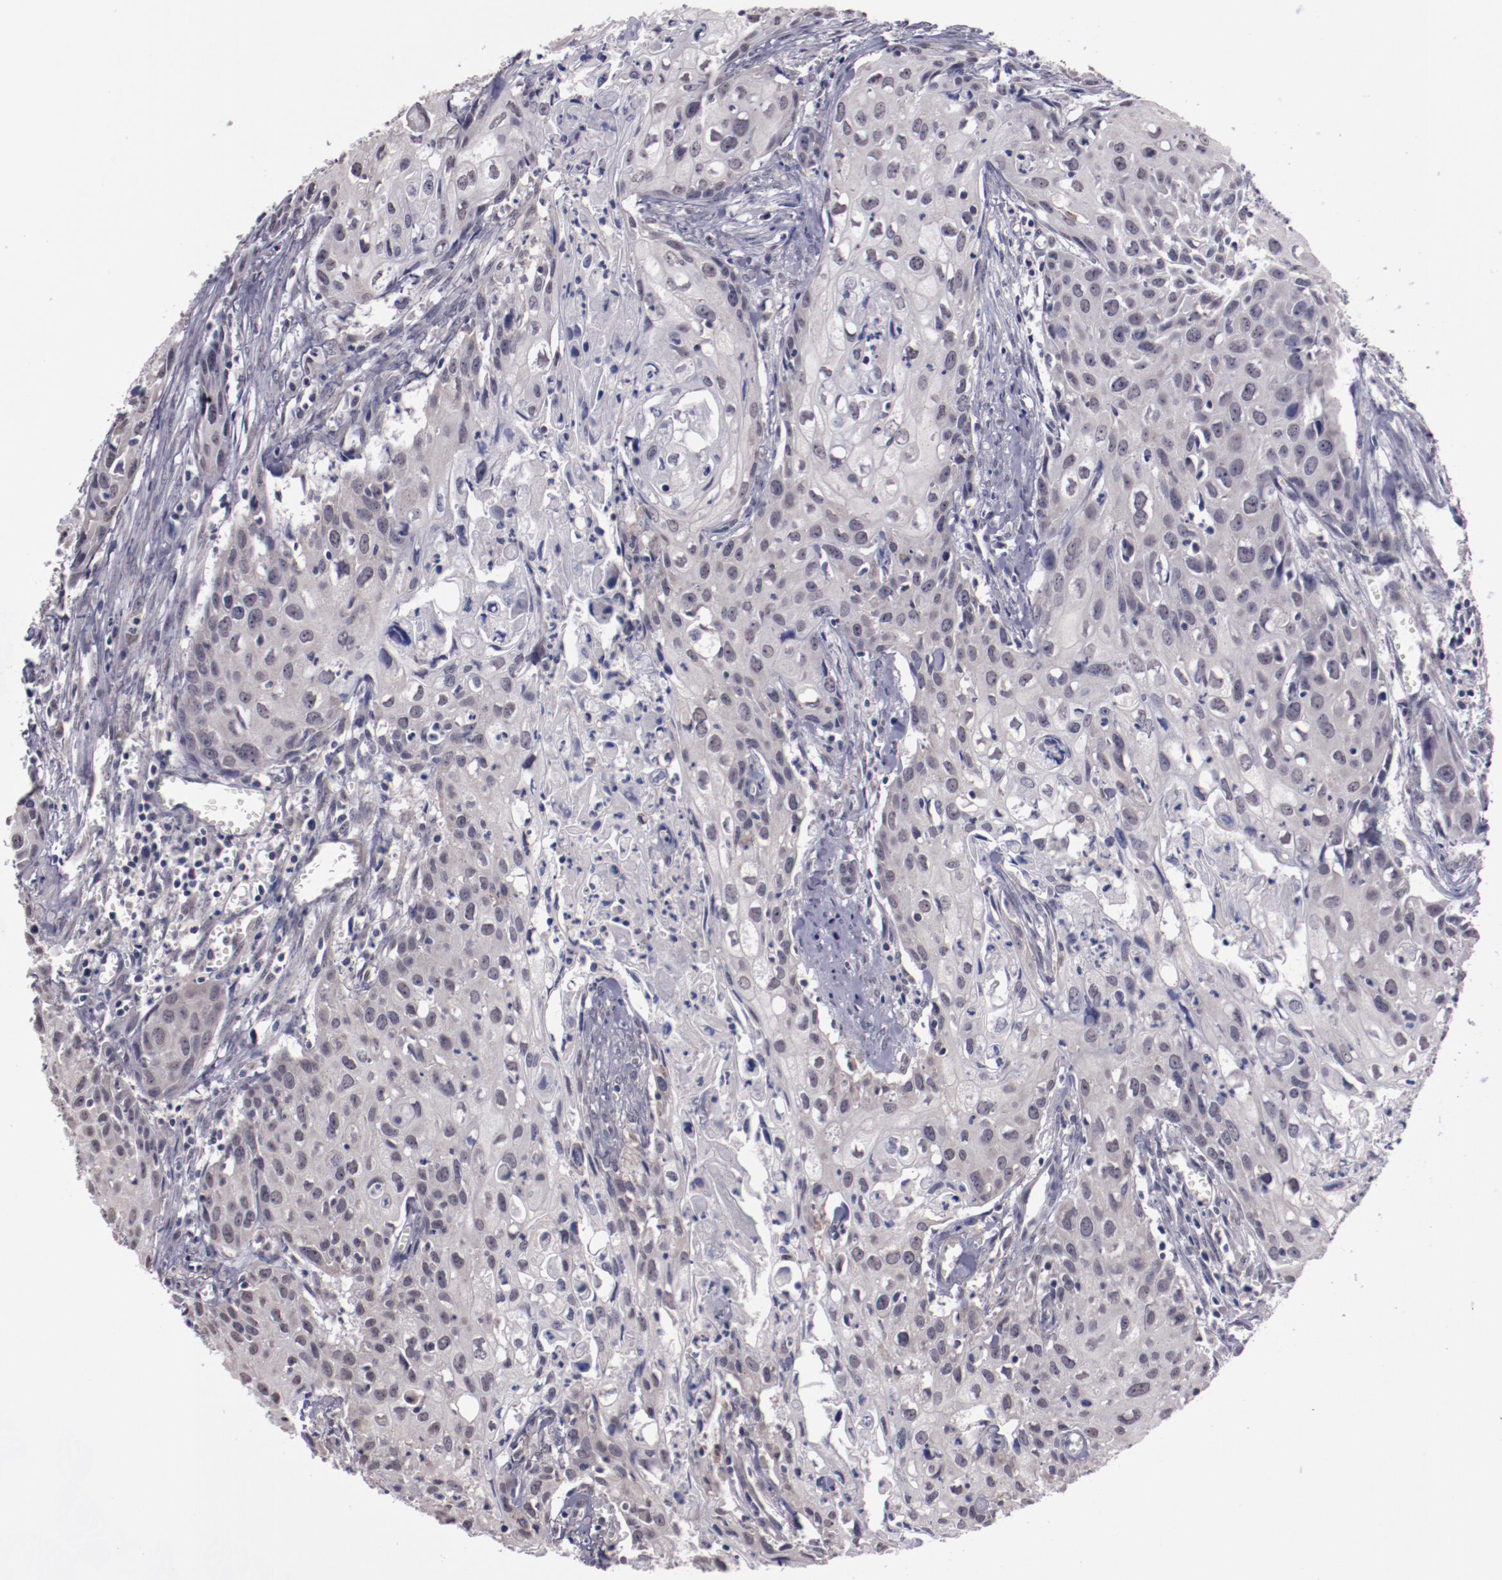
{"staining": {"intensity": "weak", "quantity": "25%-75%", "location": "nuclear"}, "tissue": "urothelial cancer", "cell_type": "Tumor cells", "image_type": "cancer", "snomed": [{"axis": "morphology", "description": "Urothelial carcinoma, High grade"}, {"axis": "topography", "description": "Urinary bladder"}], "caption": "This micrograph demonstrates immunohistochemistry (IHC) staining of human urothelial carcinoma (high-grade), with low weak nuclear positivity in approximately 25%-75% of tumor cells.", "gene": "NRXN3", "patient": {"sex": "male", "age": 54}}